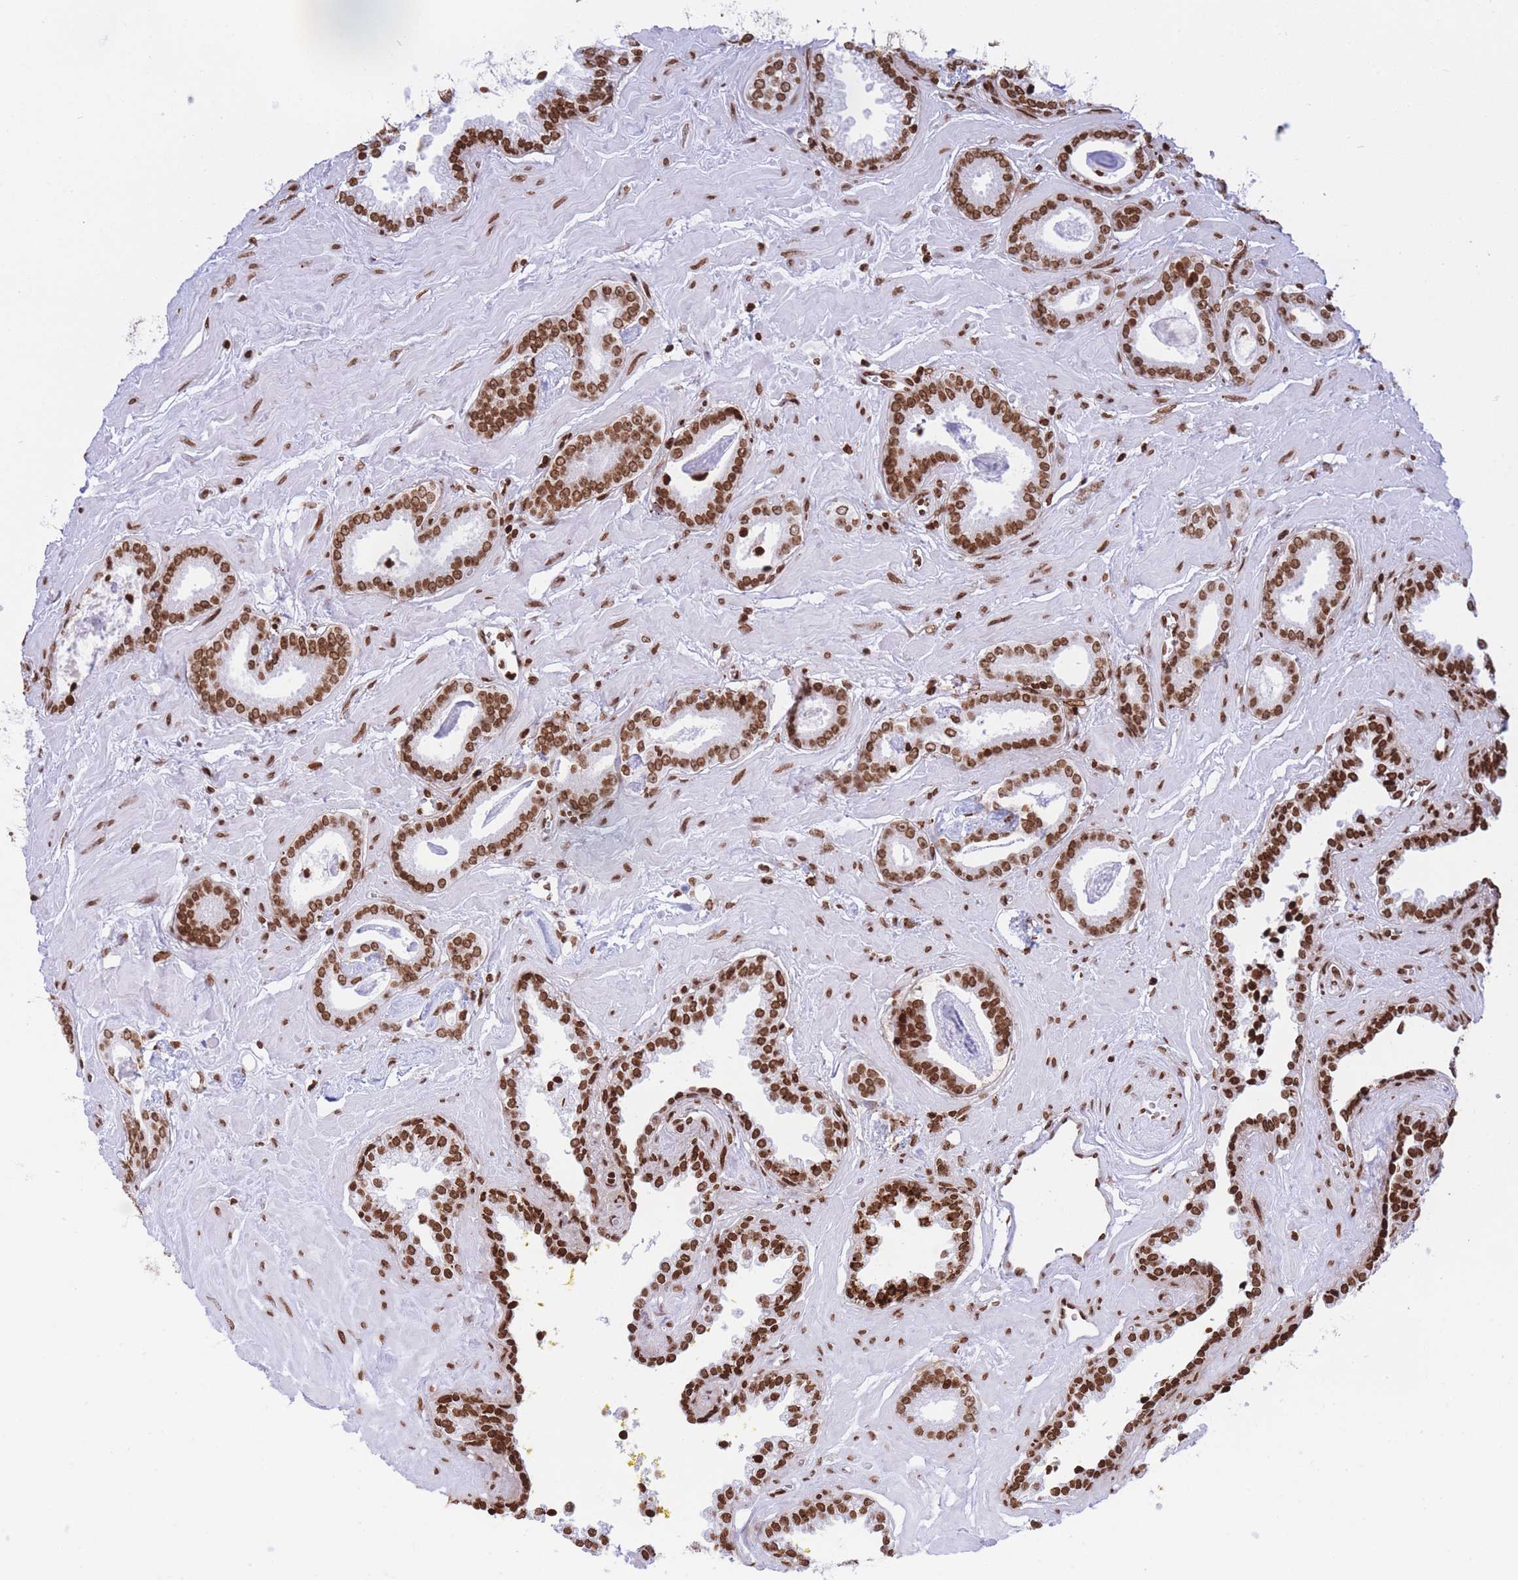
{"staining": {"intensity": "strong", "quantity": ">75%", "location": "nuclear"}, "tissue": "prostate cancer", "cell_type": "Tumor cells", "image_type": "cancer", "snomed": [{"axis": "morphology", "description": "Adenocarcinoma, Low grade"}, {"axis": "topography", "description": "Prostate"}], "caption": "A brown stain shows strong nuclear staining of a protein in human prostate cancer (low-grade adenocarcinoma) tumor cells.", "gene": "H2BC11", "patient": {"sex": "male", "age": 60}}